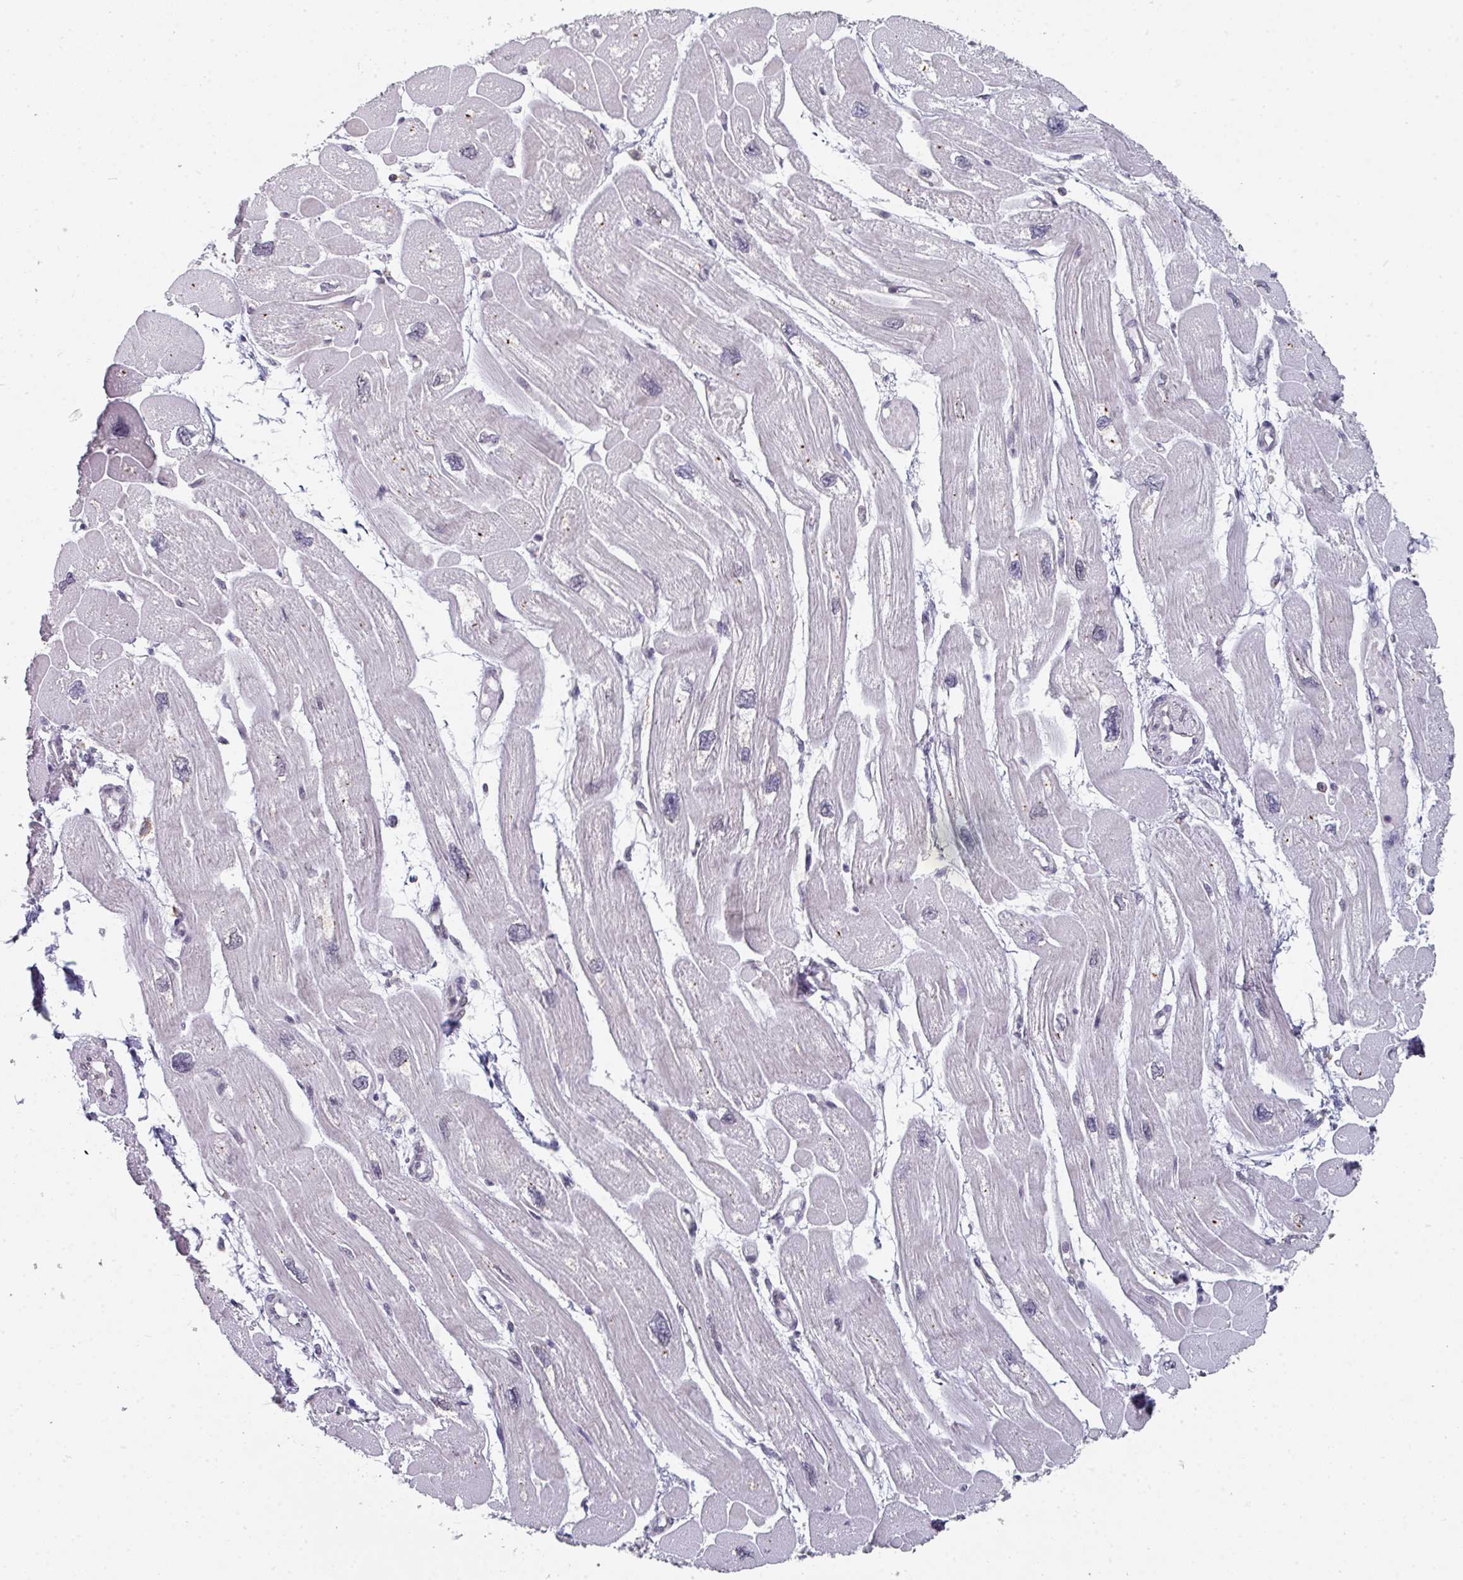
{"staining": {"intensity": "negative", "quantity": "none", "location": "none"}, "tissue": "heart muscle", "cell_type": "Cardiomyocytes", "image_type": "normal", "snomed": [{"axis": "morphology", "description": "Normal tissue, NOS"}, {"axis": "topography", "description": "Heart"}], "caption": "Photomicrograph shows no protein expression in cardiomyocytes of benign heart muscle.", "gene": "RASAL3", "patient": {"sex": "male", "age": 42}}